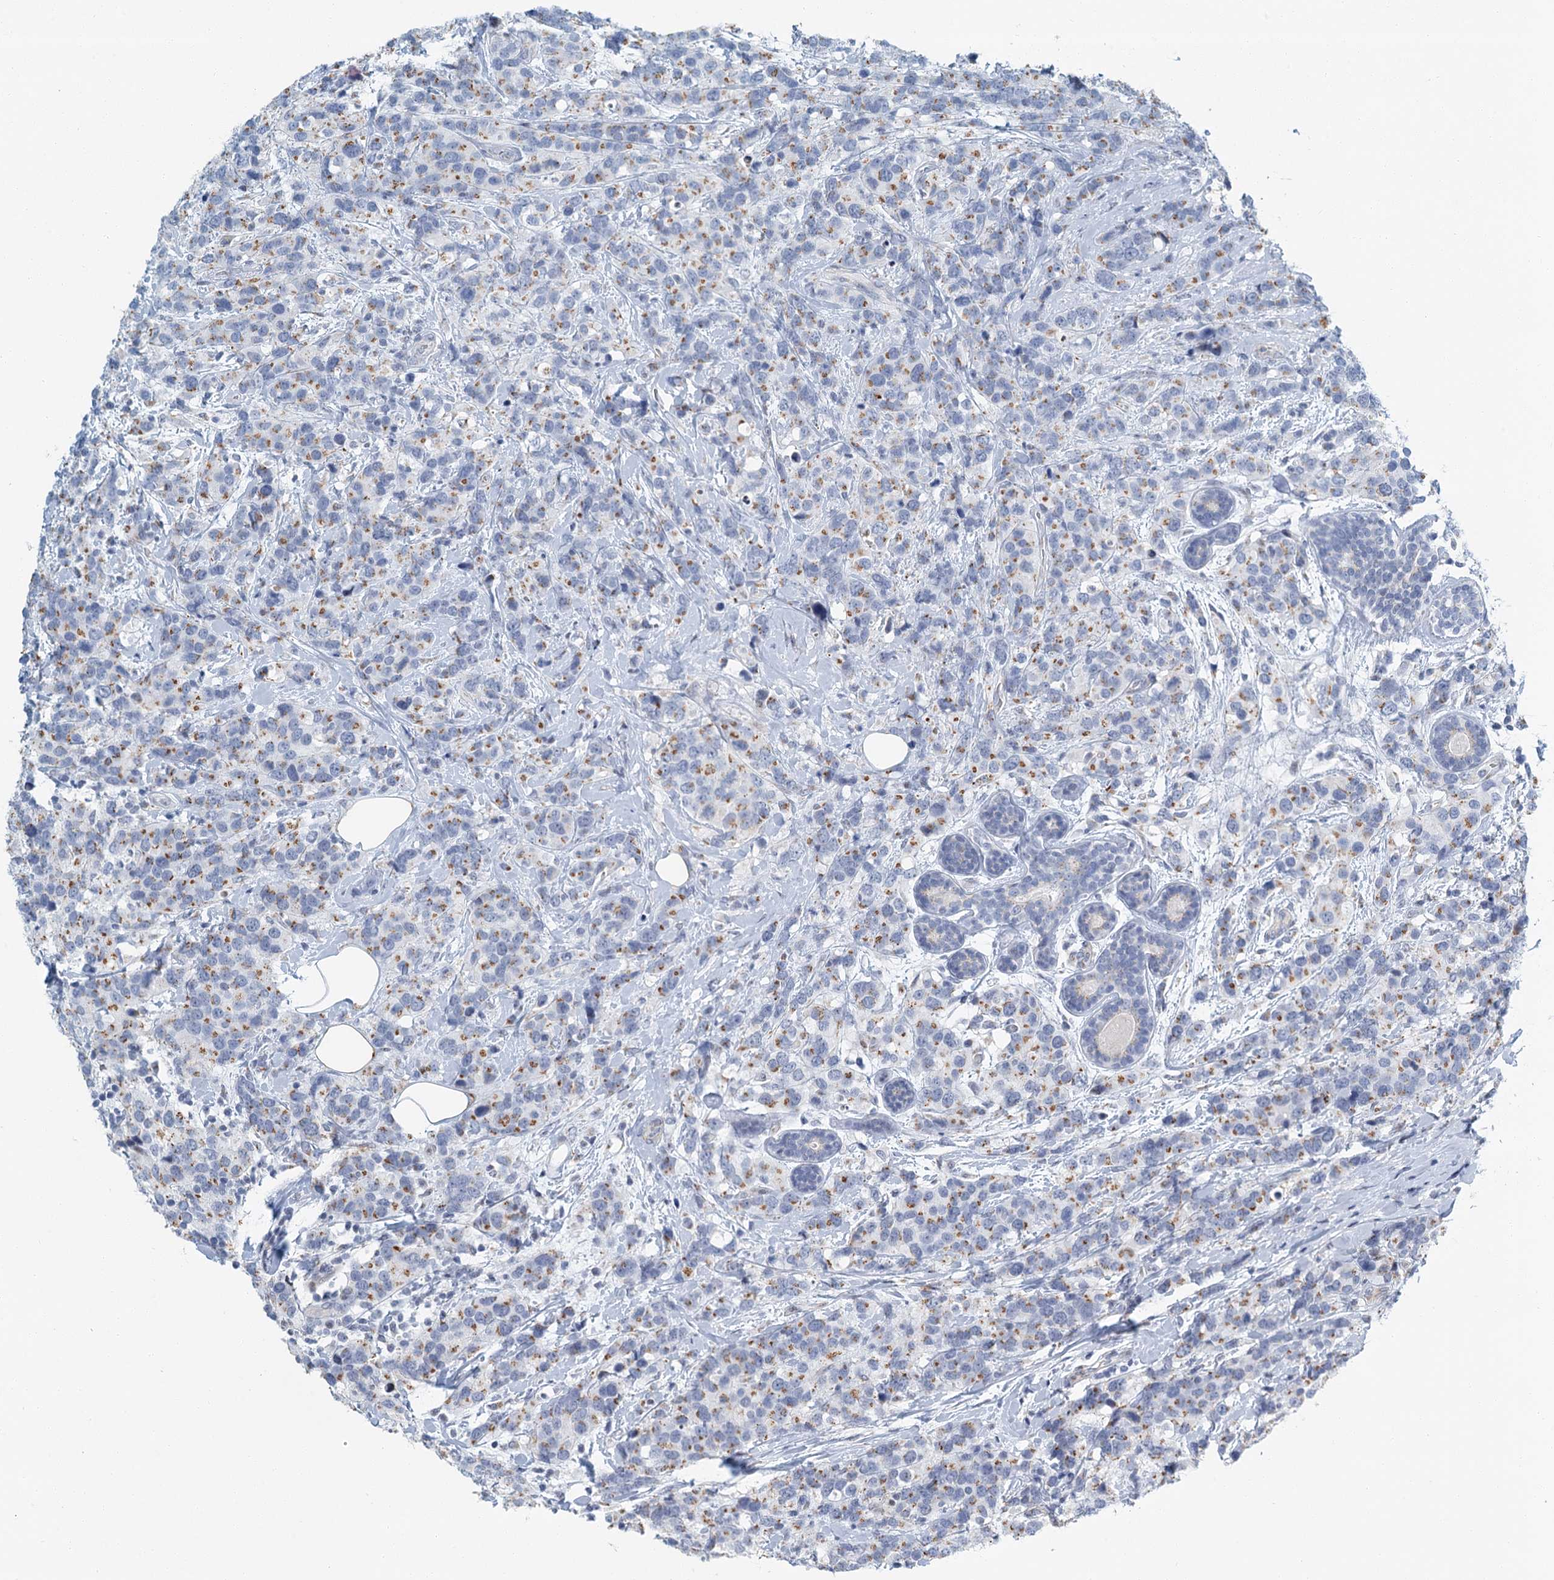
{"staining": {"intensity": "moderate", "quantity": "25%-75%", "location": "cytoplasmic/membranous"}, "tissue": "breast cancer", "cell_type": "Tumor cells", "image_type": "cancer", "snomed": [{"axis": "morphology", "description": "Lobular carcinoma"}, {"axis": "topography", "description": "Breast"}], "caption": "Brown immunohistochemical staining in lobular carcinoma (breast) shows moderate cytoplasmic/membranous positivity in approximately 25%-75% of tumor cells. (Brightfield microscopy of DAB IHC at high magnification).", "gene": "ZNF527", "patient": {"sex": "female", "age": 59}}